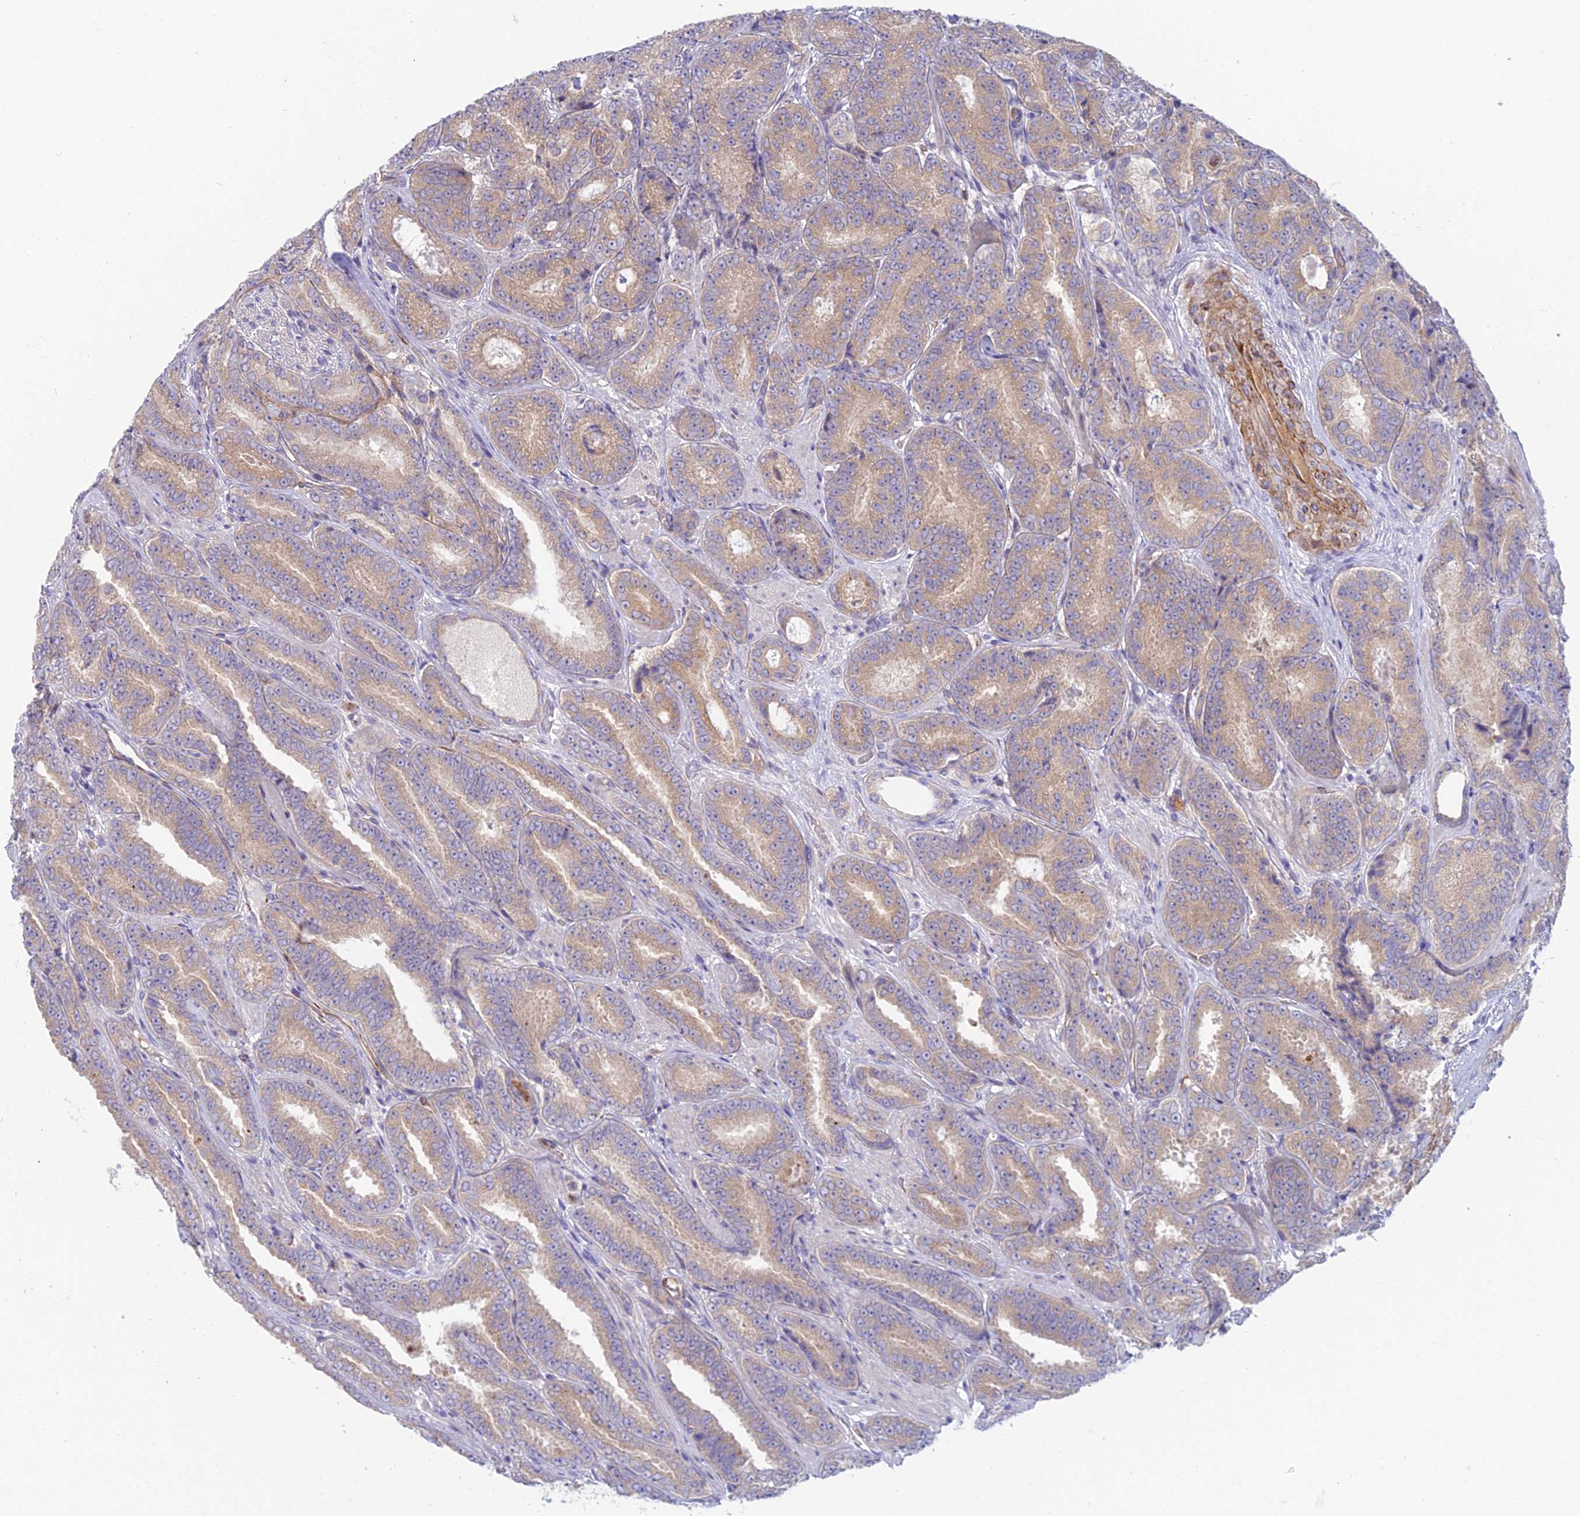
{"staining": {"intensity": "weak", "quantity": ">75%", "location": "cytoplasmic/membranous"}, "tissue": "prostate cancer", "cell_type": "Tumor cells", "image_type": "cancer", "snomed": [{"axis": "morphology", "description": "Adenocarcinoma, High grade"}, {"axis": "topography", "description": "Prostate"}], "caption": "IHC (DAB) staining of prostate adenocarcinoma (high-grade) demonstrates weak cytoplasmic/membranous protein positivity in approximately >75% of tumor cells. Nuclei are stained in blue.", "gene": "DUS2", "patient": {"sex": "male", "age": 72}}